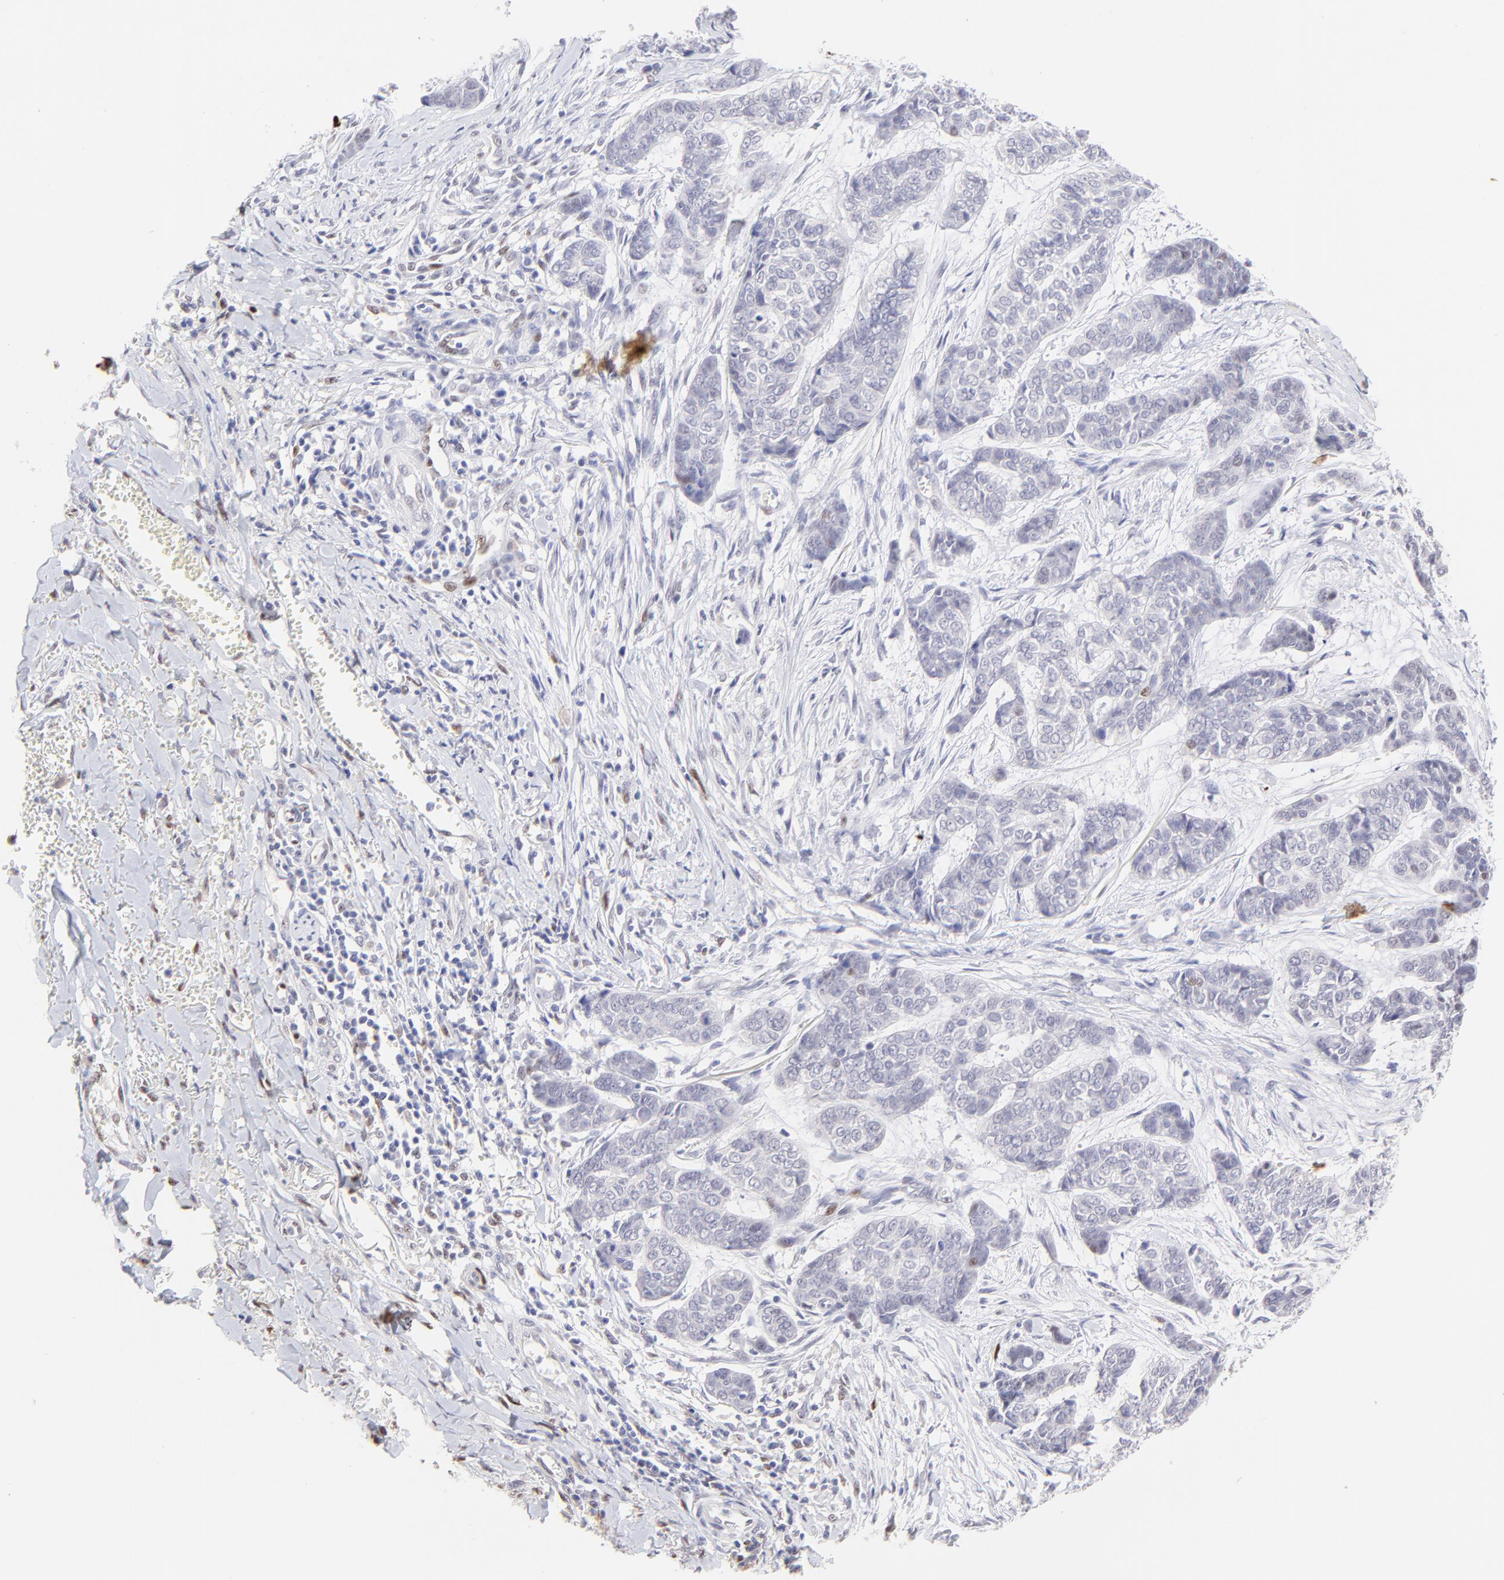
{"staining": {"intensity": "negative", "quantity": "none", "location": "none"}, "tissue": "skin cancer", "cell_type": "Tumor cells", "image_type": "cancer", "snomed": [{"axis": "morphology", "description": "Basal cell carcinoma"}, {"axis": "topography", "description": "Skin"}], "caption": "This is an immunohistochemistry (IHC) histopathology image of skin cancer (basal cell carcinoma). There is no positivity in tumor cells.", "gene": "KLF4", "patient": {"sex": "female", "age": 64}}